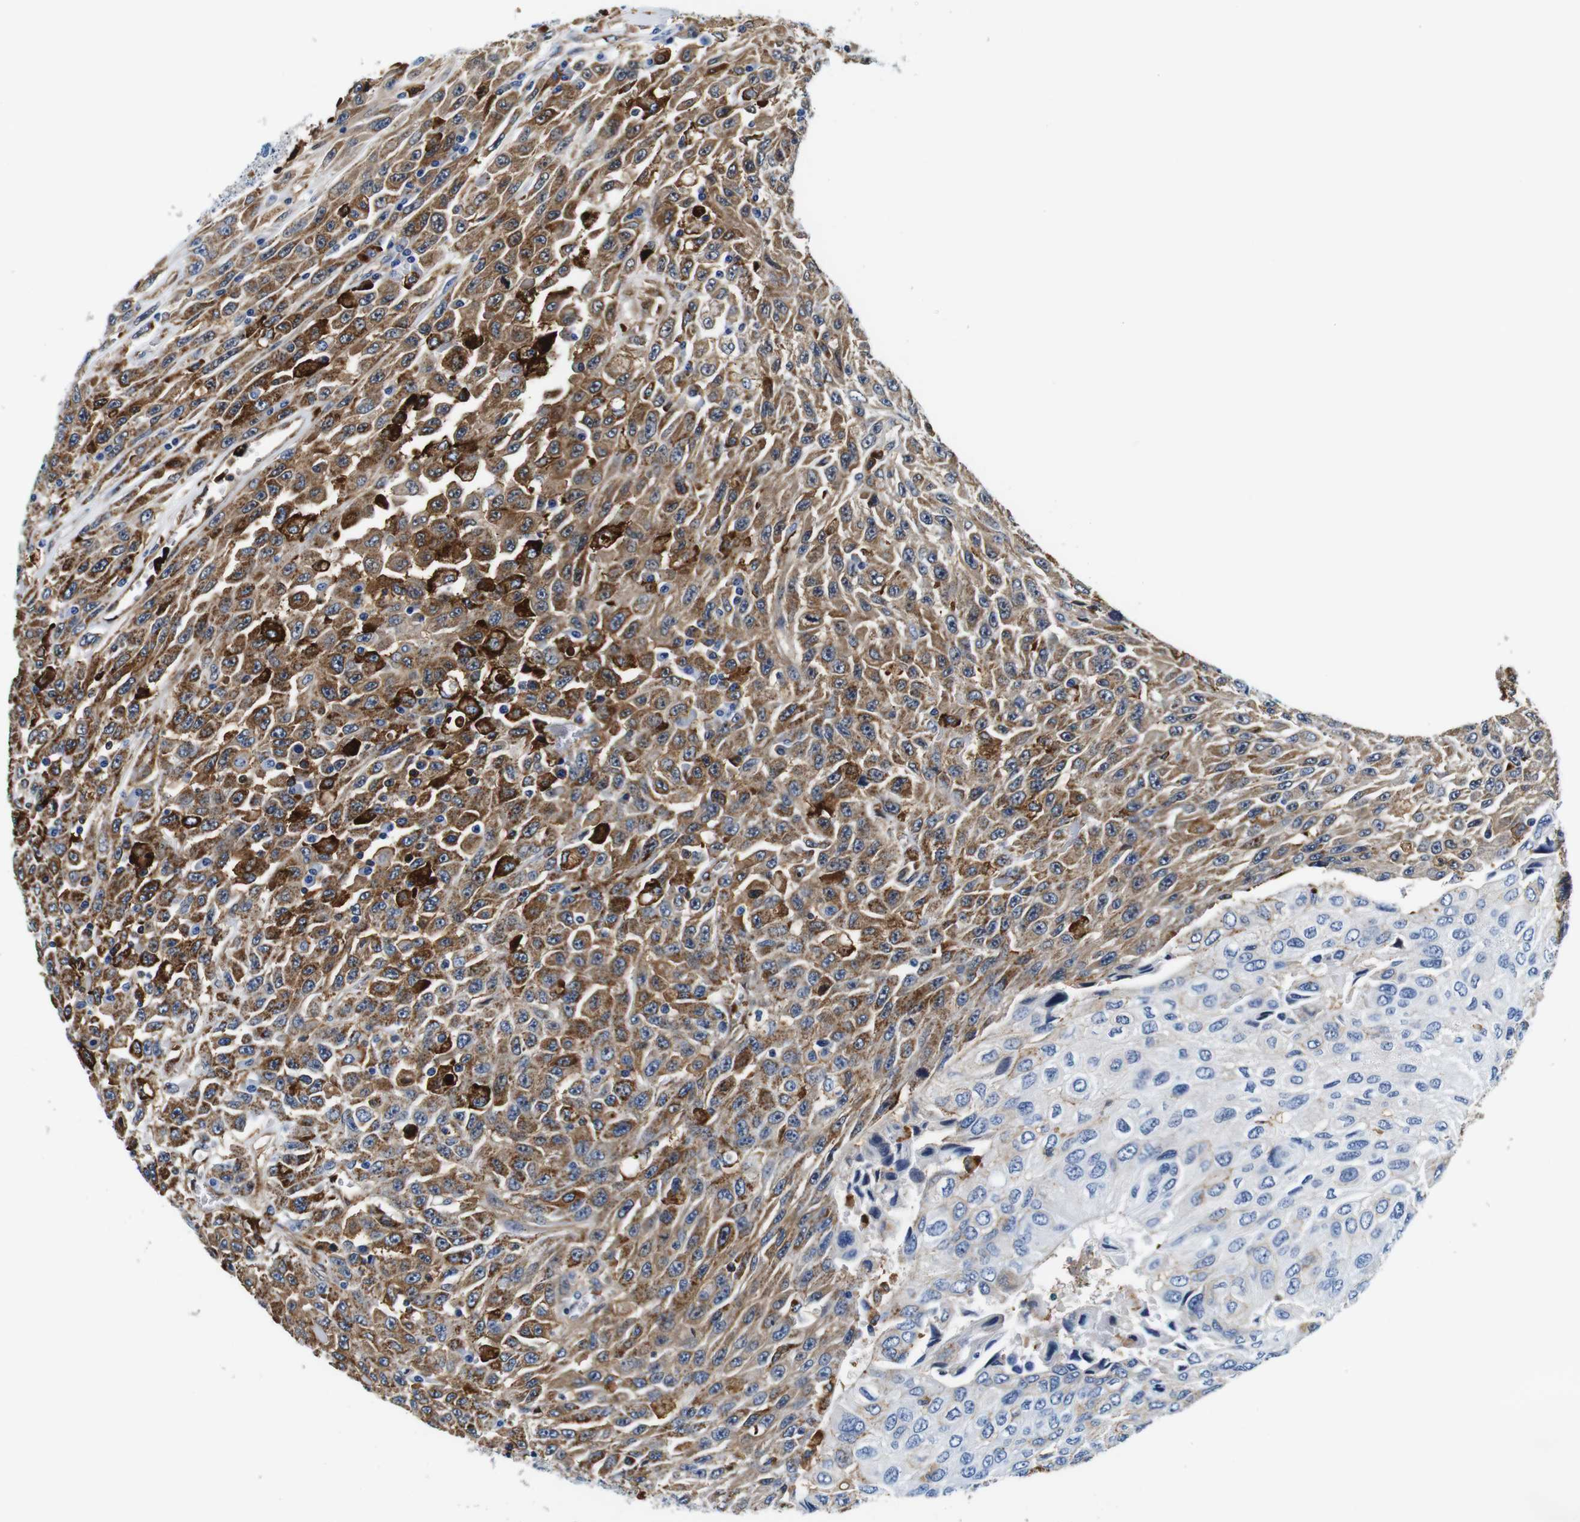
{"staining": {"intensity": "moderate", "quantity": "25%-75%", "location": "cytoplasmic/membranous"}, "tissue": "urothelial cancer", "cell_type": "Tumor cells", "image_type": "cancer", "snomed": [{"axis": "morphology", "description": "Urothelial carcinoma, High grade"}, {"axis": "topography", "description": "Urinary bladder"}], "caption": "Protein staining shows moderate cytoplasmic/membranous staining in about 25%-75% of tumor cells in urothelial carcinoma (high-grade).", "gene": "ANXA1", "patient": {"sex": "male", "age": 66}}